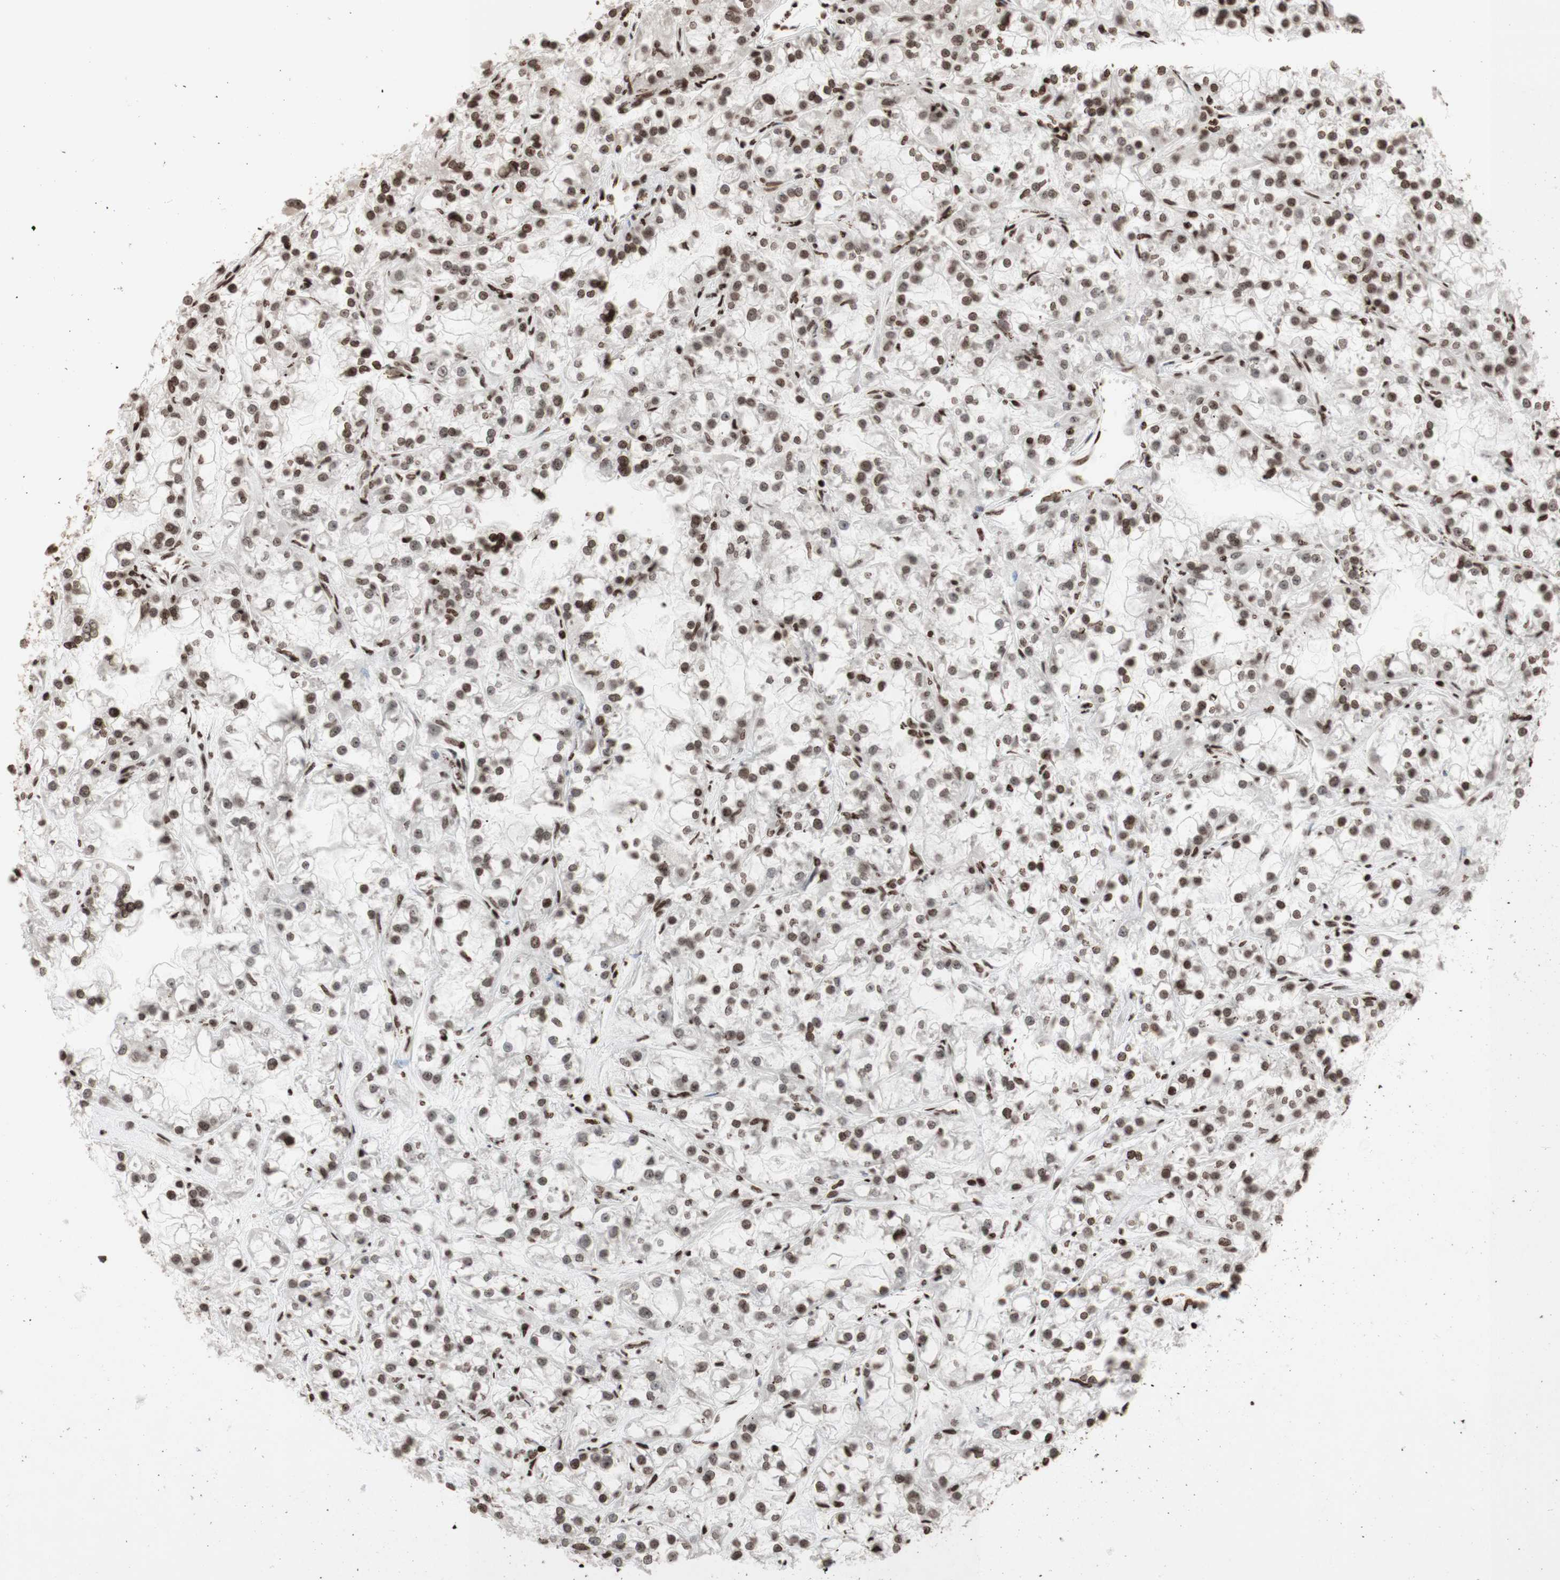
{"staining": {"intensity": "strong", "quantity": ">75%", "location": "nuclear"}, "tissue": "renal cancer", "cell_type": "Tumor cells", "image_type": "cancer", "snomed": [{"axis": "morphology", "description": "Adenocarcinoma, NOS"}, {"axis": "topography", "description": "Kidney"}], "caption": "A brown stain highlights strong nuclear positivity of a protein in human renal cancer tumor cells.", "gene": "NCAPD2", "patient": {"sex": "female", "age": 52}}